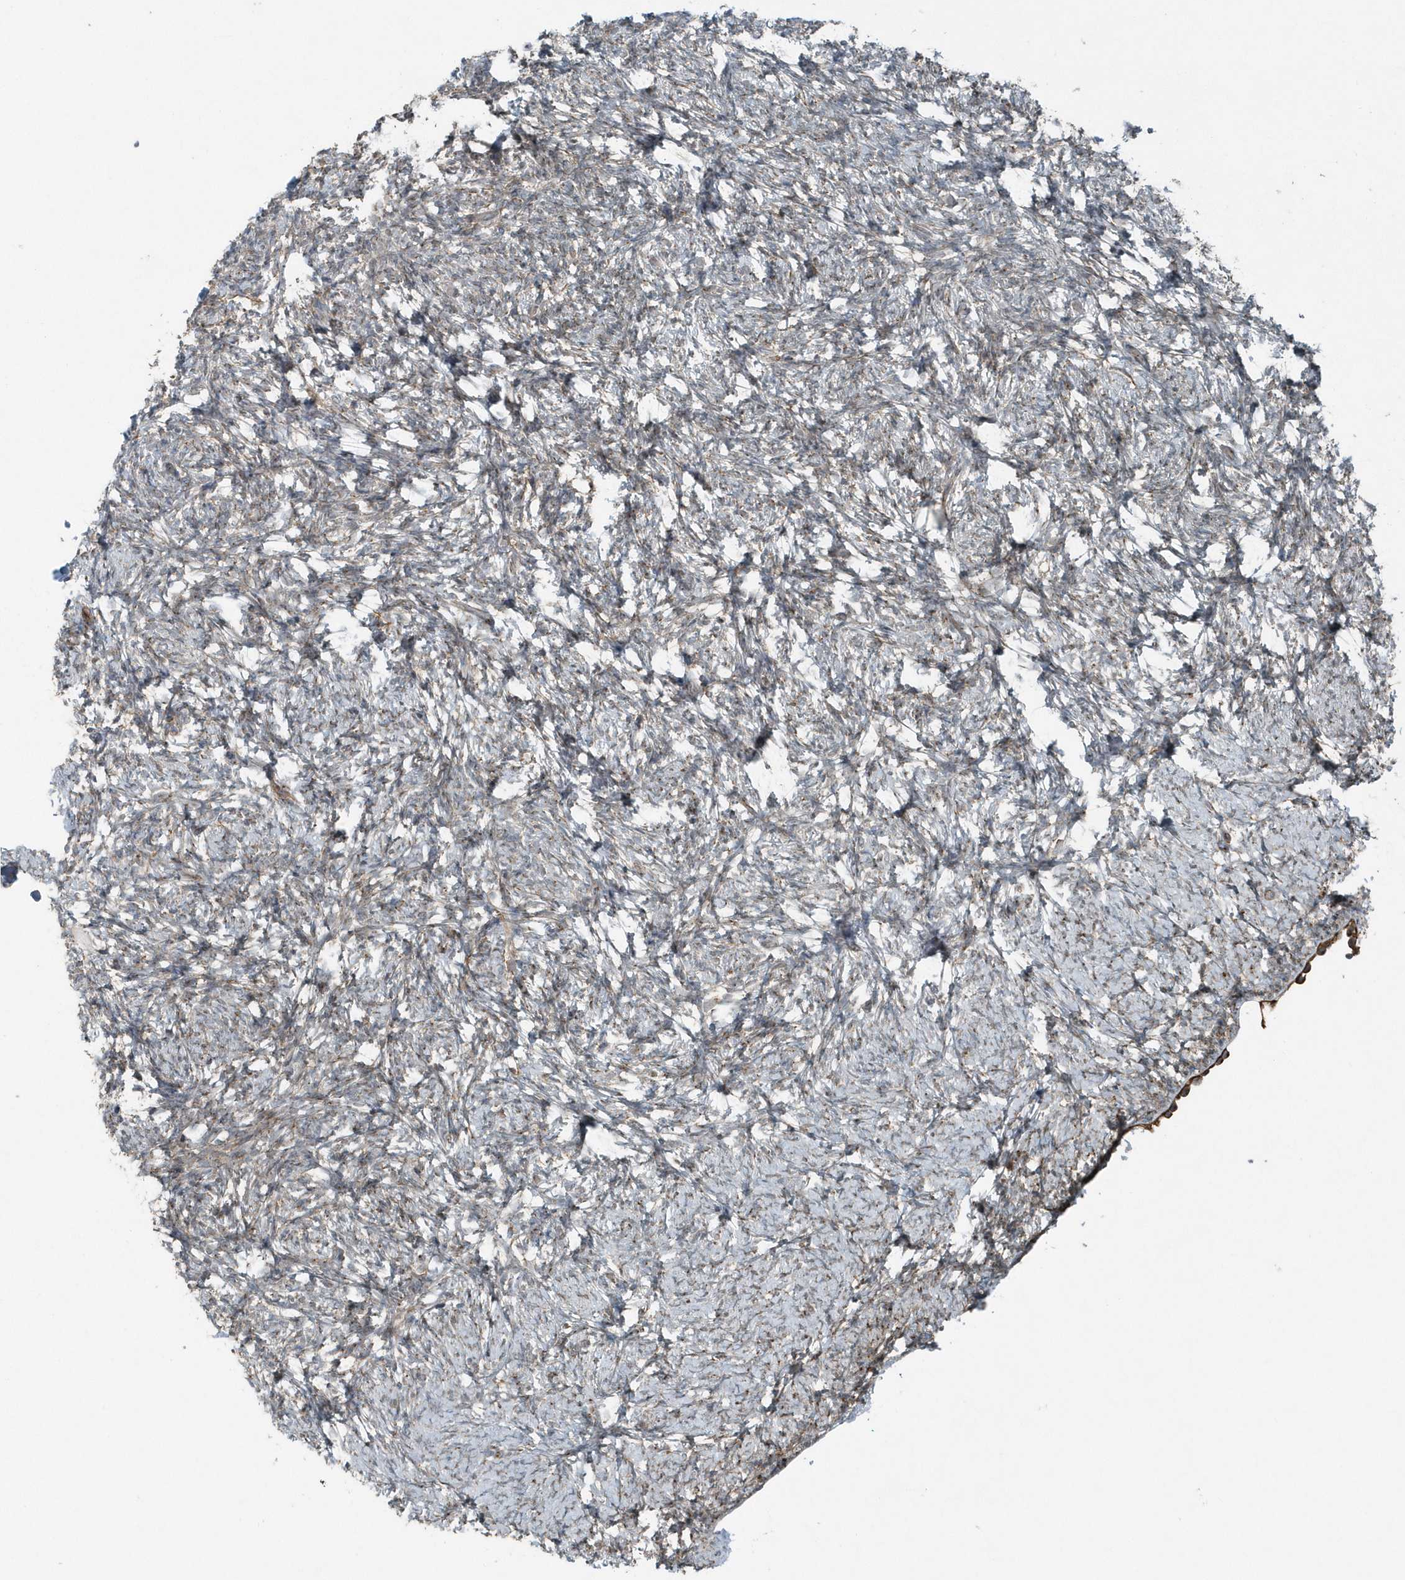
{"staining": {"intensity": "weak", "quantity": ">75%", "location": "cytoplasmic/membranous"}, "tissue": "ovary", "cell_type": "Follicle cells", "image_type": "normal", "snomed": [{"axis": "morphology", "description": "Normal tissue, NOS"}, {"axis": "topography", "description": "Ovary"}], "caption": "Ovary stained with IHC demonstrates weak cytoplasmic/membranous expression in approximately >75% of follicle cells.", "gene": "GCC2", "patient": {"sex": "female", "age": 60}}